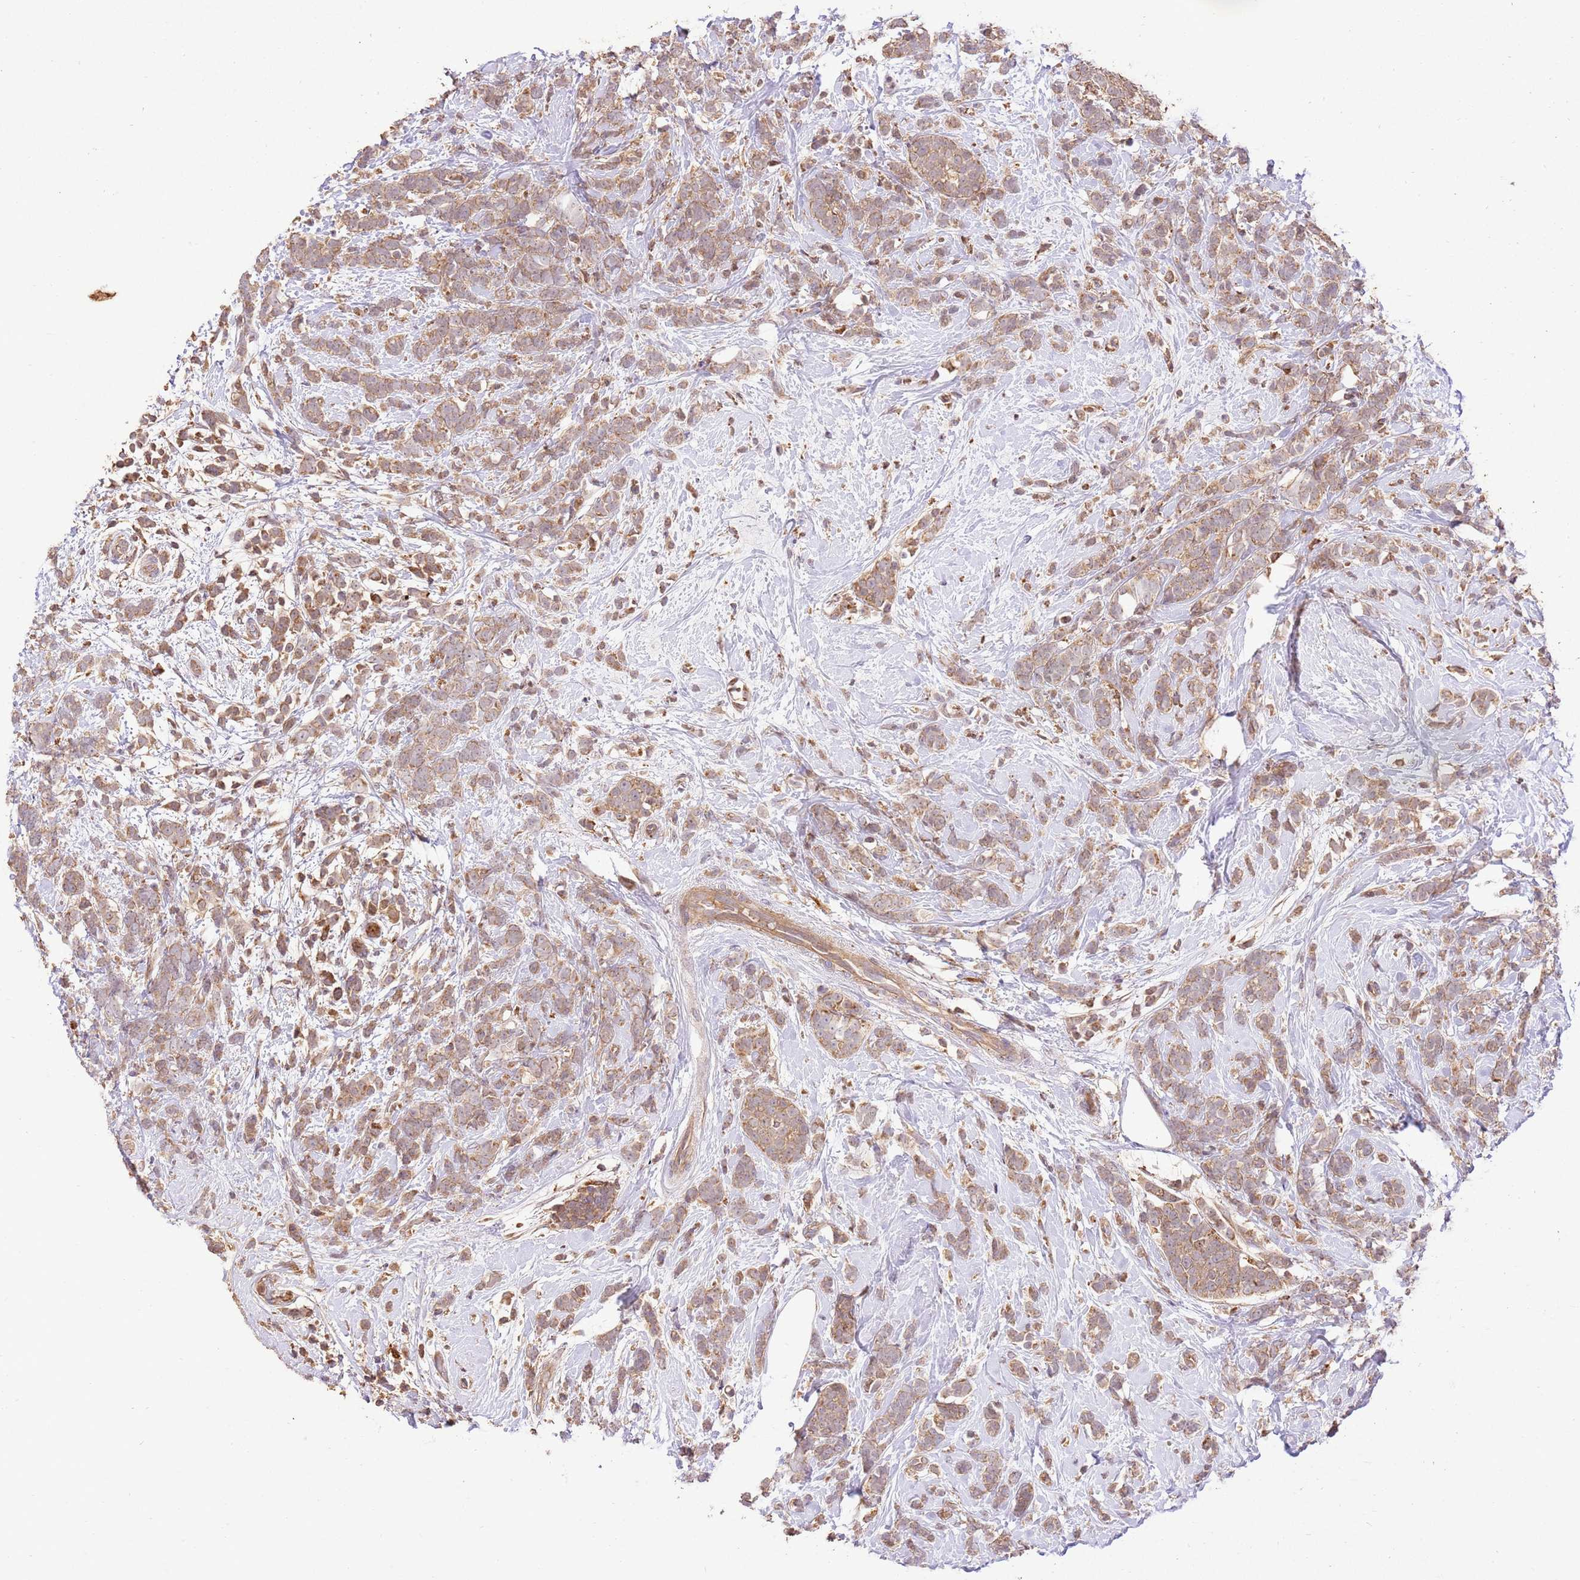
{"staining": {"intensity": "moderate", "quantity": ">75%", "location": "cytoplasmic/membranous"}, "tissue": "breast cancer", "cell_type": "Tumor cells", "image_type": "cancer", "snomed": [{"axis": "morphology", "description": "Lobular carcinoma"}, {"axis": "topography", "description": "Breast"}], "caption": "The image demonstrates a brown stain indicating the presence of a protein in the cytoplasmic/membranous of tumor cells in breast lobular carcinoma. (Brightfield microscopy of DAB IHC at high magnification).", "gene": "LRRC28", "patient": {"sex": "female", "age": 58}}